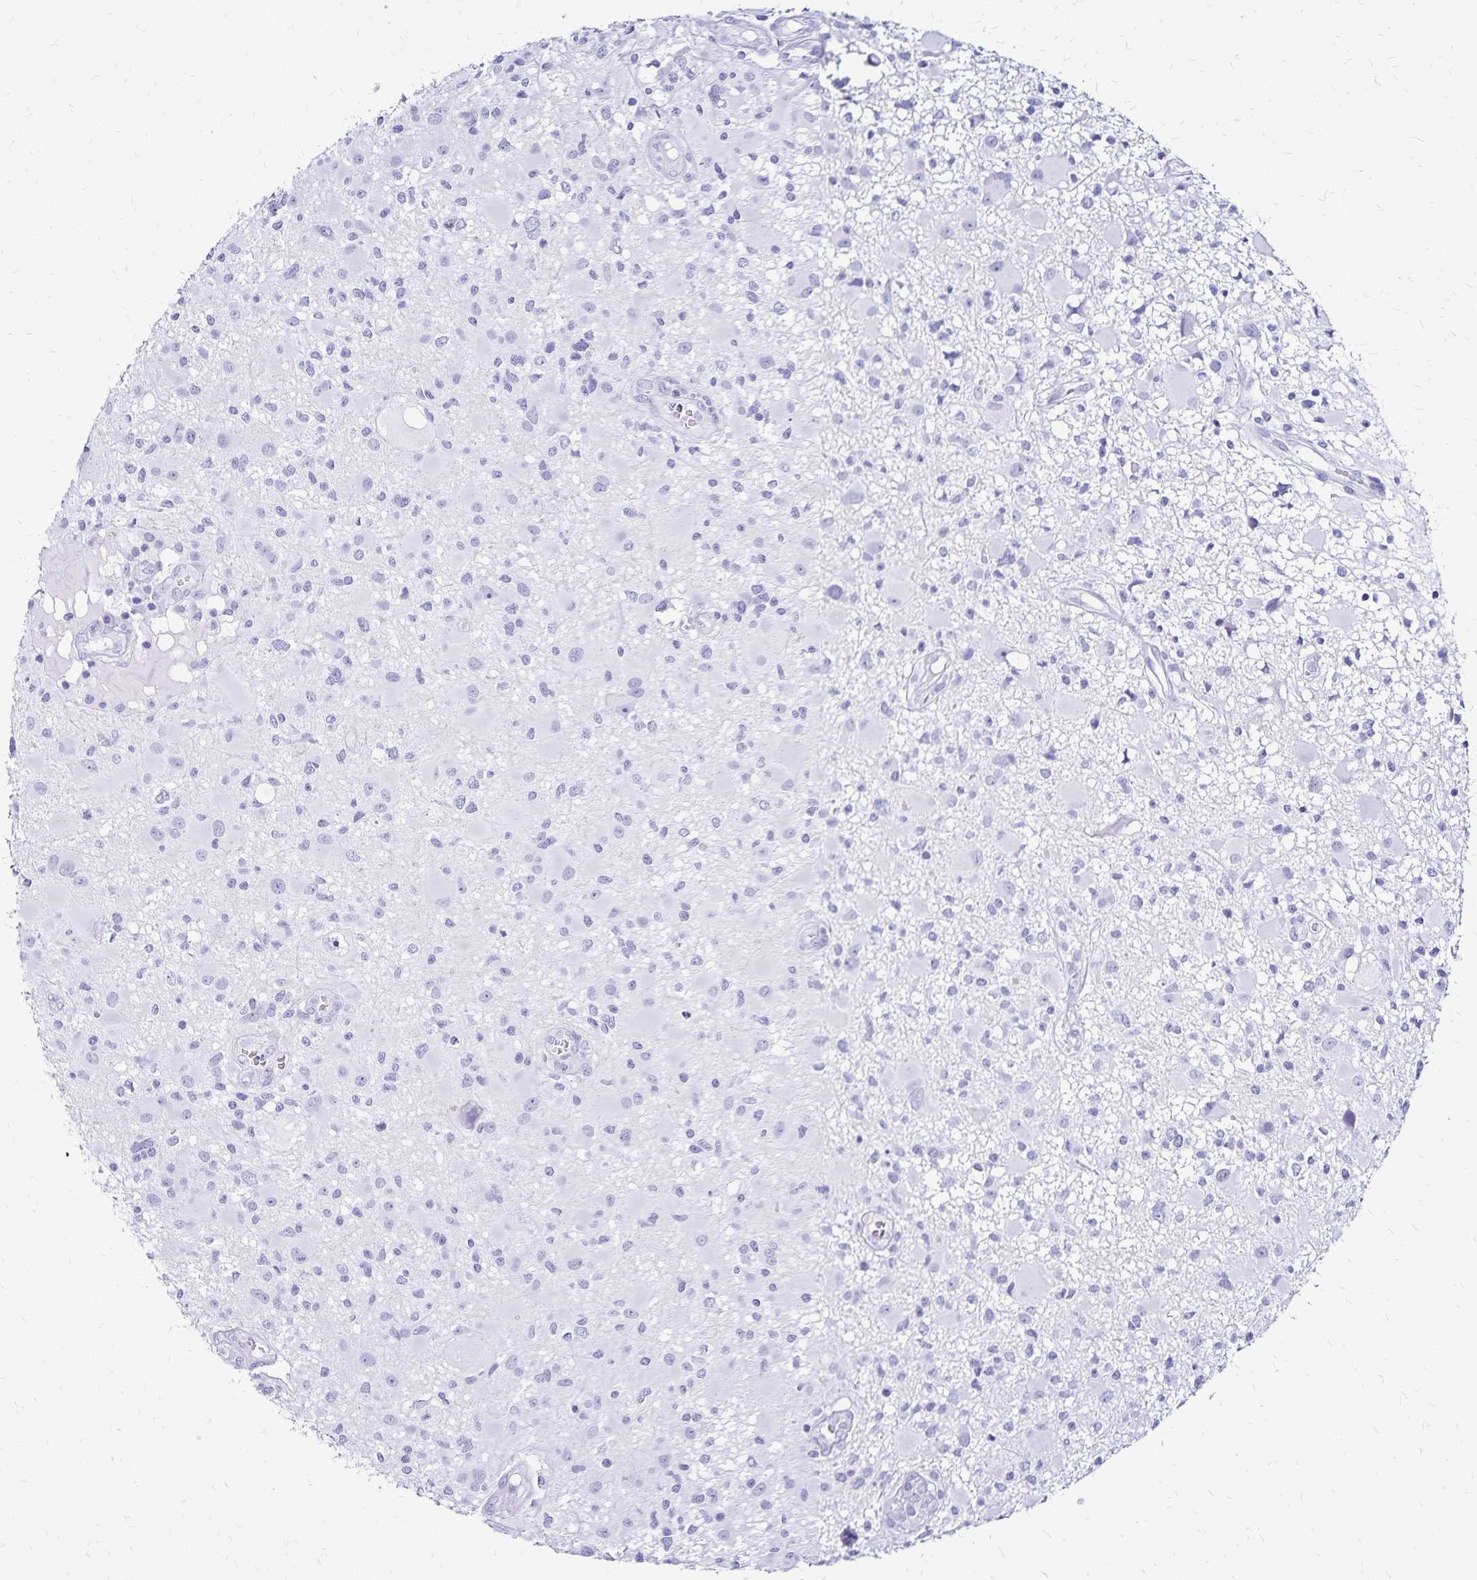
{"staining": {"intensity": "negative", "quantity": "none", "location": "none"}, "tissue": "glioma", "cell_type": "Tumor cells", "image_type": "cancer", "snomed": [{"axis": "morphology", "description": "Glioma, malignant, High grade"}, {"axis": "topography", "description": "Brain"}], "caption": "An image of human glioma is negative for staining in tumor cells. The staining is performed using DAB (3,3'-diaminobenzidine) brown chromogen with nuclei counter-stained in using hematoxylin.", "gene": "LIN28B", "patient": {"sex": "male", "age": 54}}